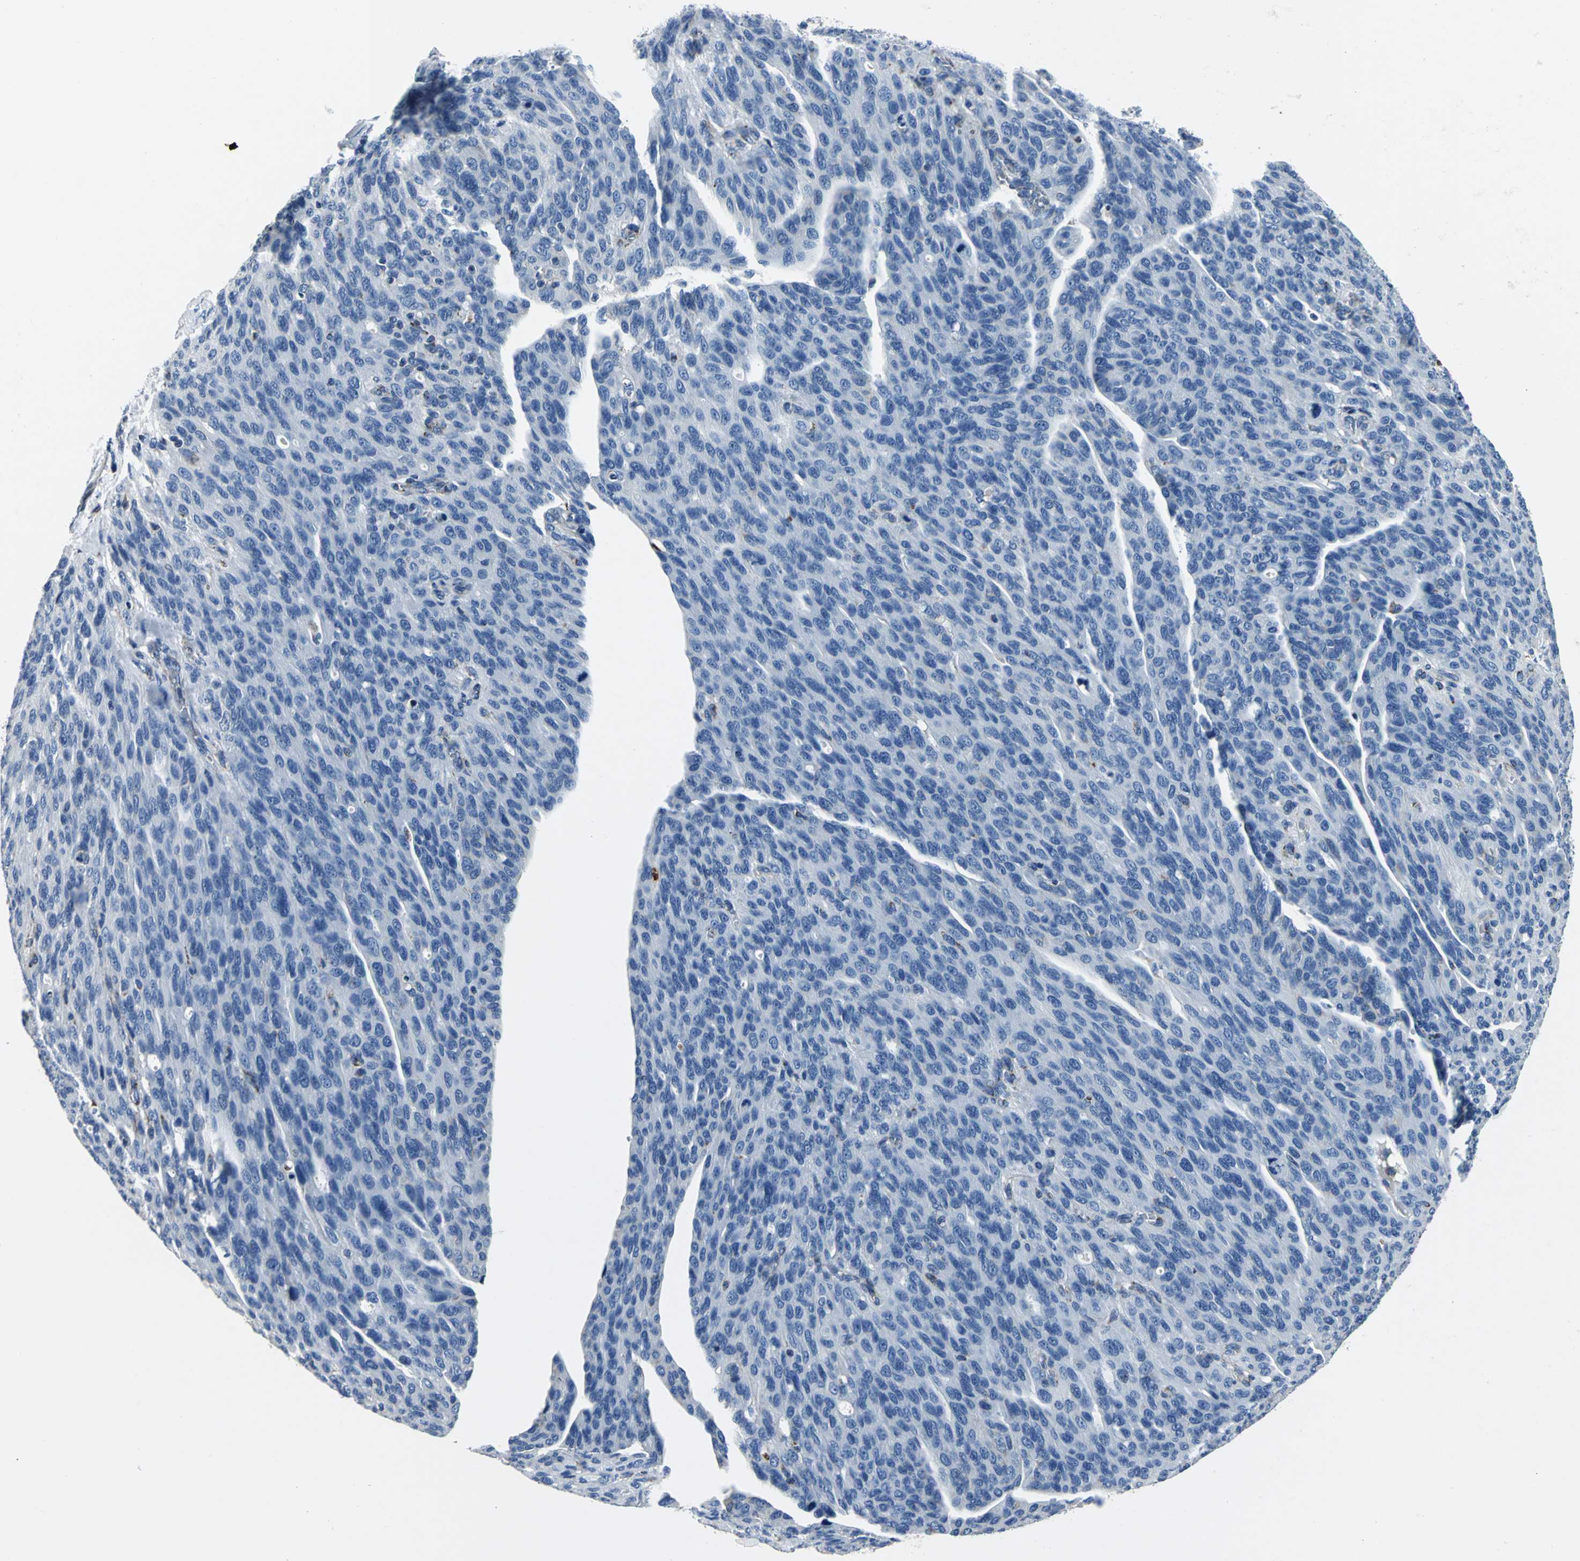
{"staining": {"intensity": "weak", "quantity": "25%-75%", "location": "cytoplasmic/membranous"}, "tissue": "ovarian cancer", "cell_type": "Tumor cells", "image_type": "cancer", "snomed": [{"axis": "morphology", "description": "Carcinoma, endometroid"}, {"axis": "topography", "description": "Ovary"}], "caption": "Tumor cells reveal weak cytoplasmic/membranous staining in approximately 25%-75% of cells in endometroid carcinoma (ovarian).", "gene": "IFI6", "patient": {"sex": "female", "age": 60}}